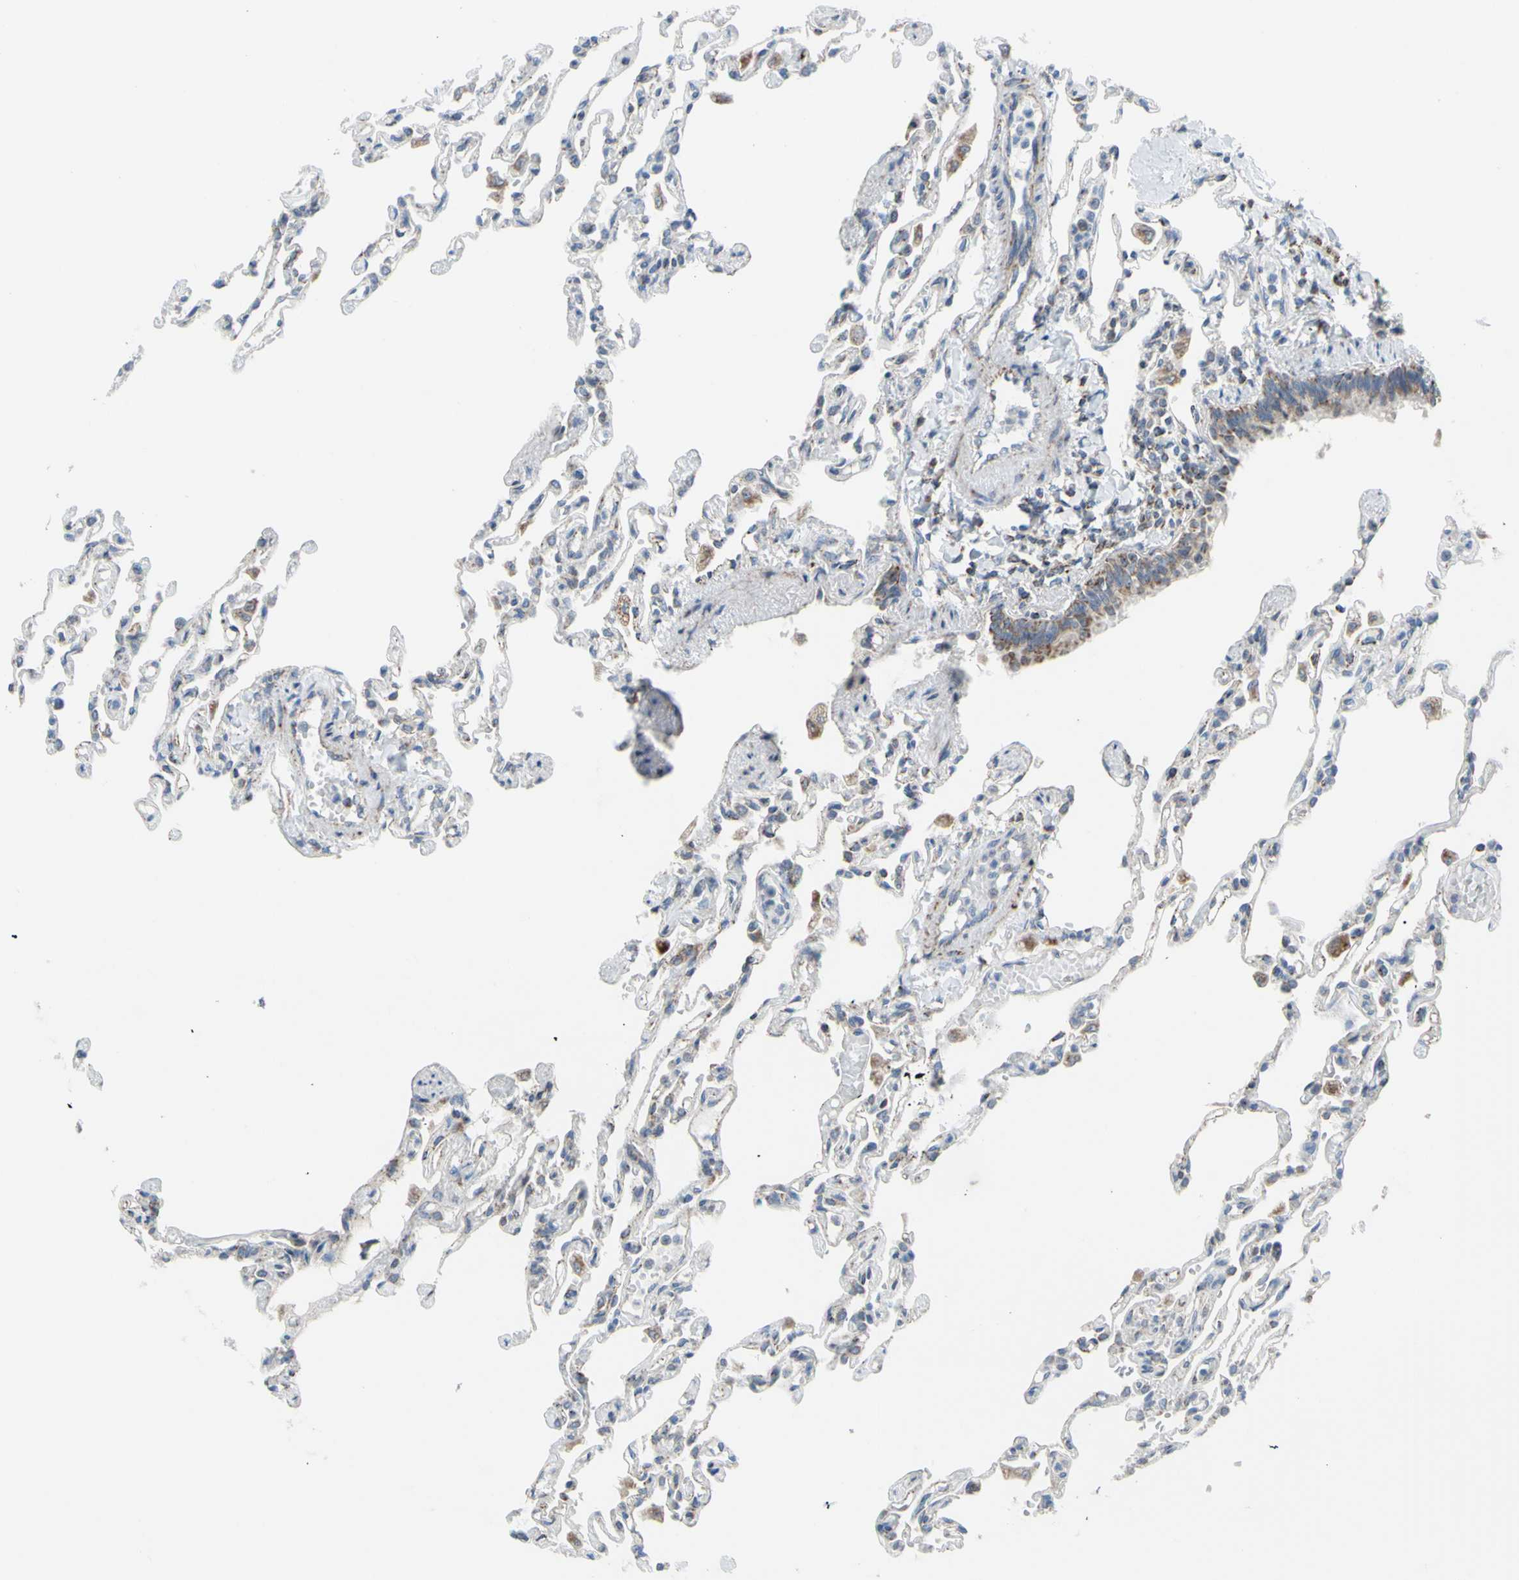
{"staining": {"intensity": "weak", "quantity": "25%-75%", "location": "cytoplasmic/membranous"}, "tissue": "lung", "cell_type": "Alveolar cells", "image_type": "normal", "snomed": [{"axis": "morphology", "description": "Normal tissue, NOS"}, {"axis": "topography", "description": "Lung"}], "caption": "Alveolar cells demonstrate weak cytoplasmic/membranous staining in approximately 25%-75% of cells in unremarkable lung.", "gene": "GLT8D1", "patient": {"sex": "male", "age": 21}}